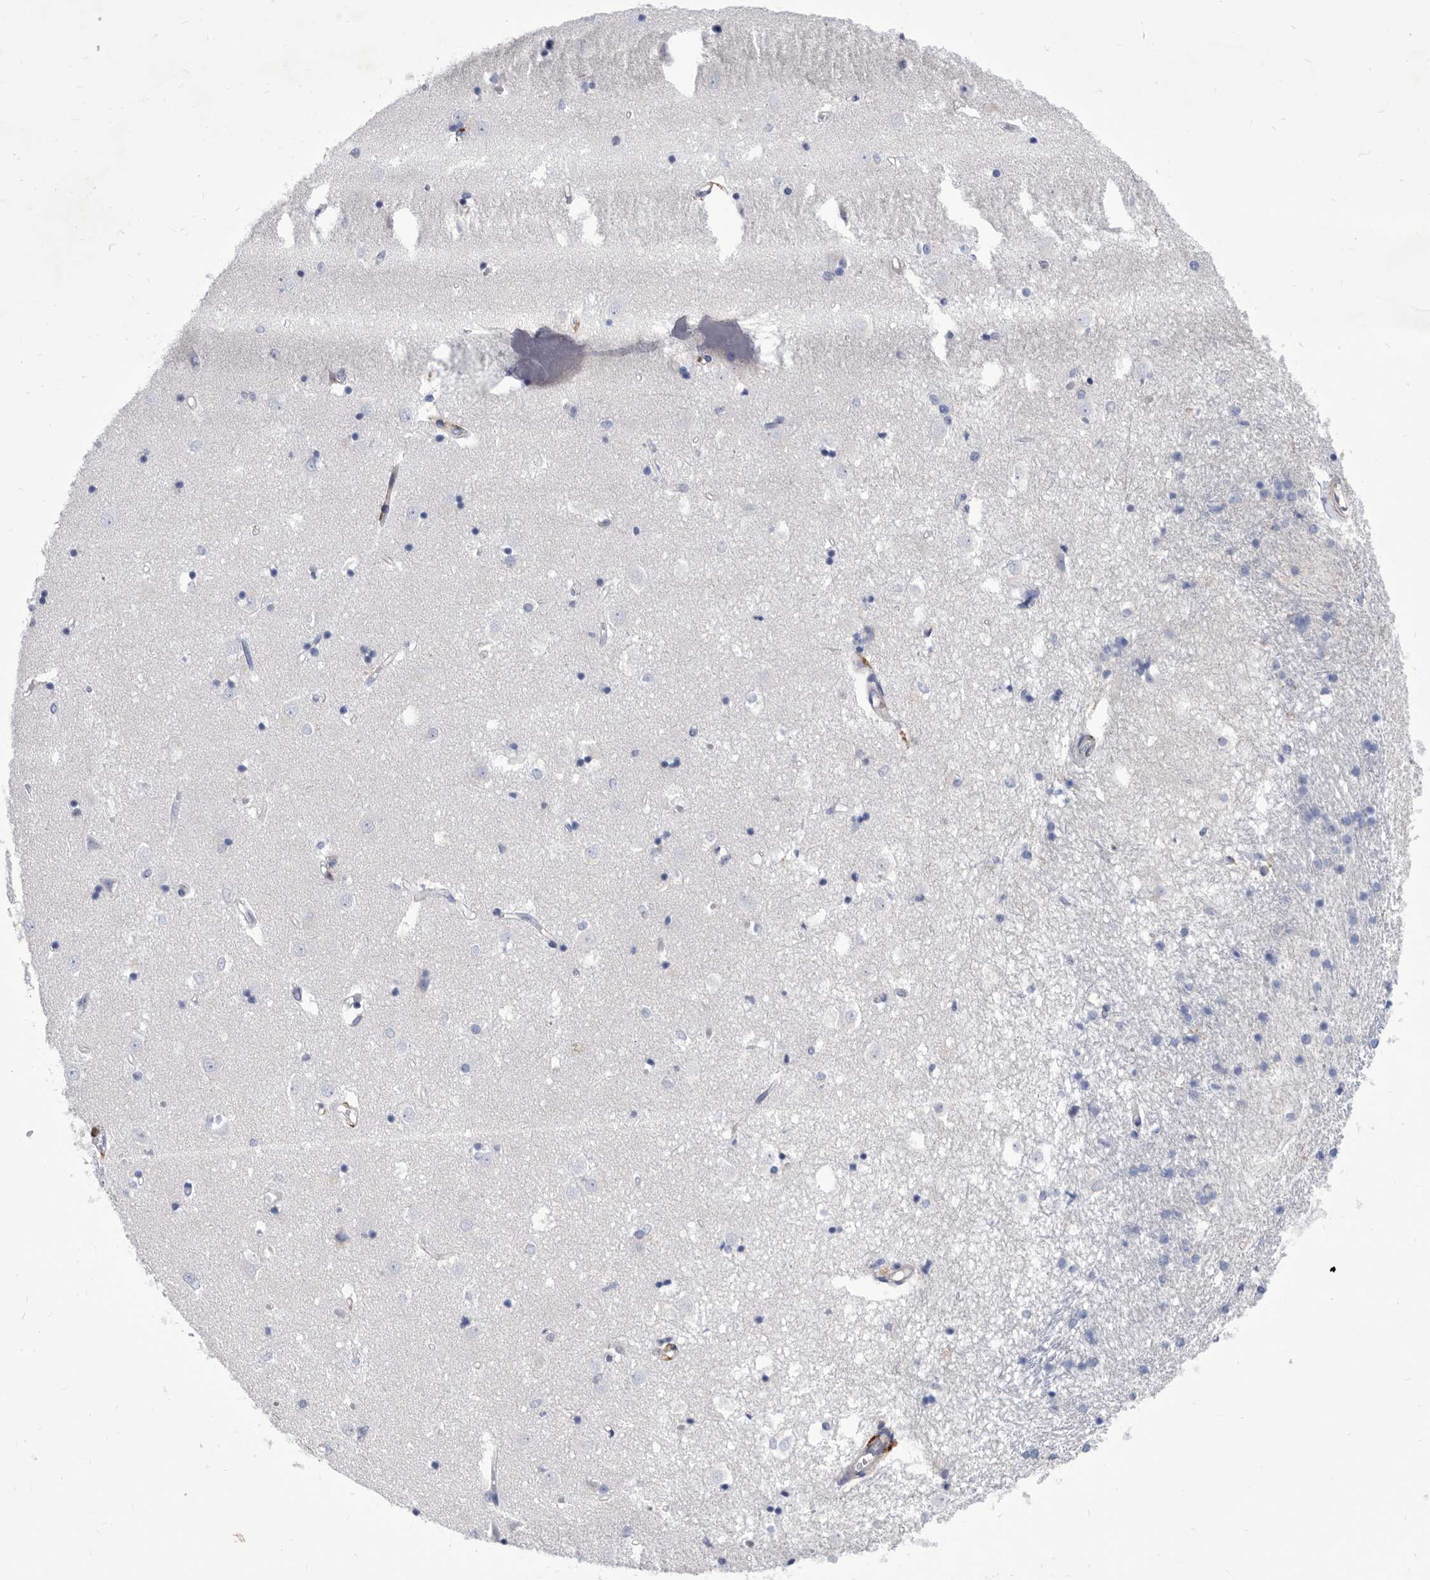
{"staining": {"intensity": "negative", "quantity": "none", "location": "none"}, "tissue": "caudate", "cell_type": "Glial cells", "image_type": "normal", "snomed": [{"axis": "morphology", "description": "Normal tissue, NOS"}, {"axis": "topography", "description": "Lateral ventricle wall"}], "caption": "This is an immunohistochemistry histopathology image of normal human caudate. There is no positivity in glial cells.", "gene": "SMG7", "patient": {"sex": "male", "age": 45}}